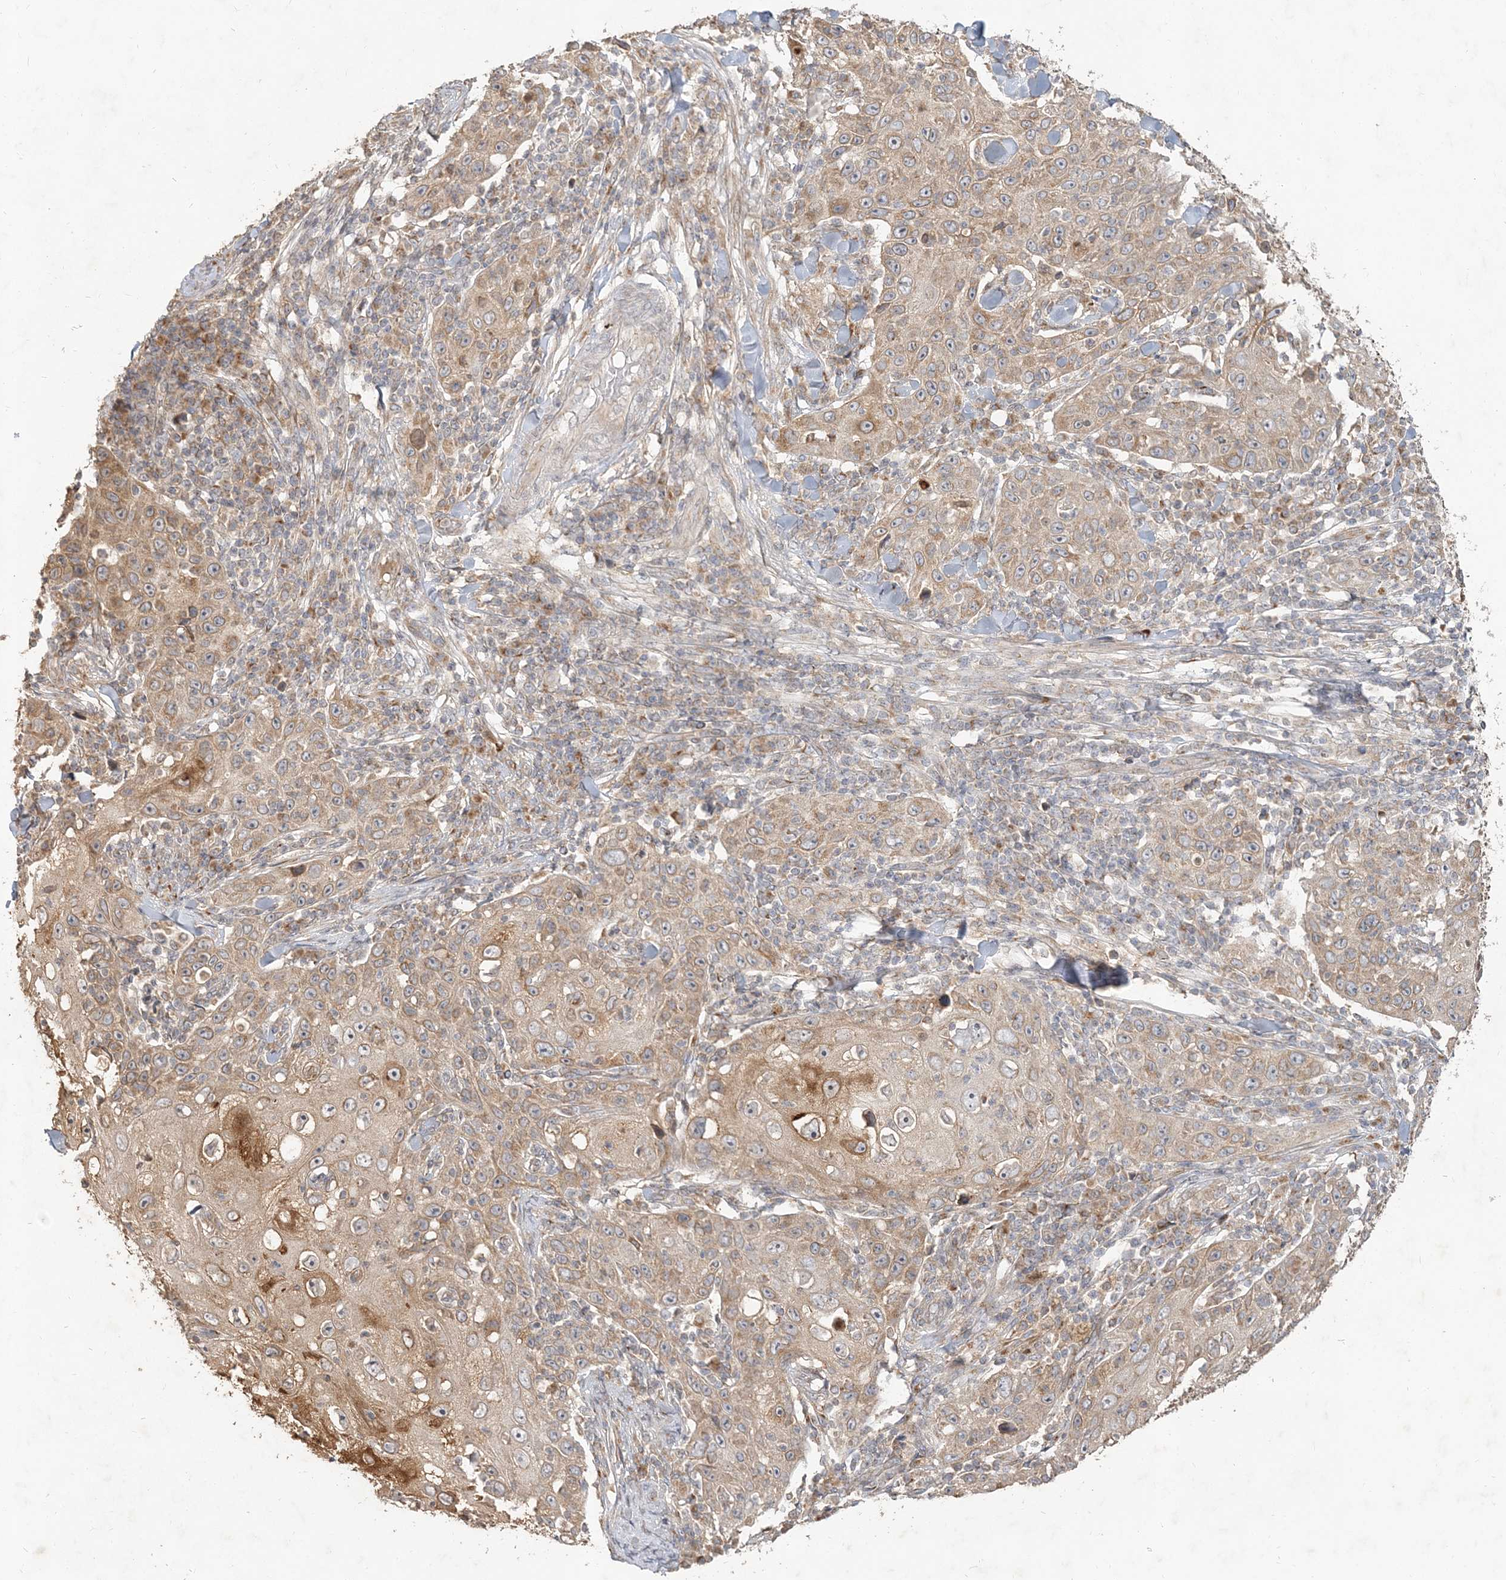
{"staining": {"intensity": "moderate", "quantity": ">75%", "location": "cytoplasmic/membranous"}, "tissue": "skin cancer", "cell_type": "Tumor cells", "image_type": "cancer", "snomed": [{"axis": "morphology", "description": "Squamous cell carcinoma, NOS"}, {"axis": "topography", "description": "Skin"}], "caption": "Skin cancer (squamous cell carcinoma) stained with a protein marker demonstrates moderate staining in tumor cells.", "gene": "RAB14", "patient": {"sex": "female", "age": 88}}